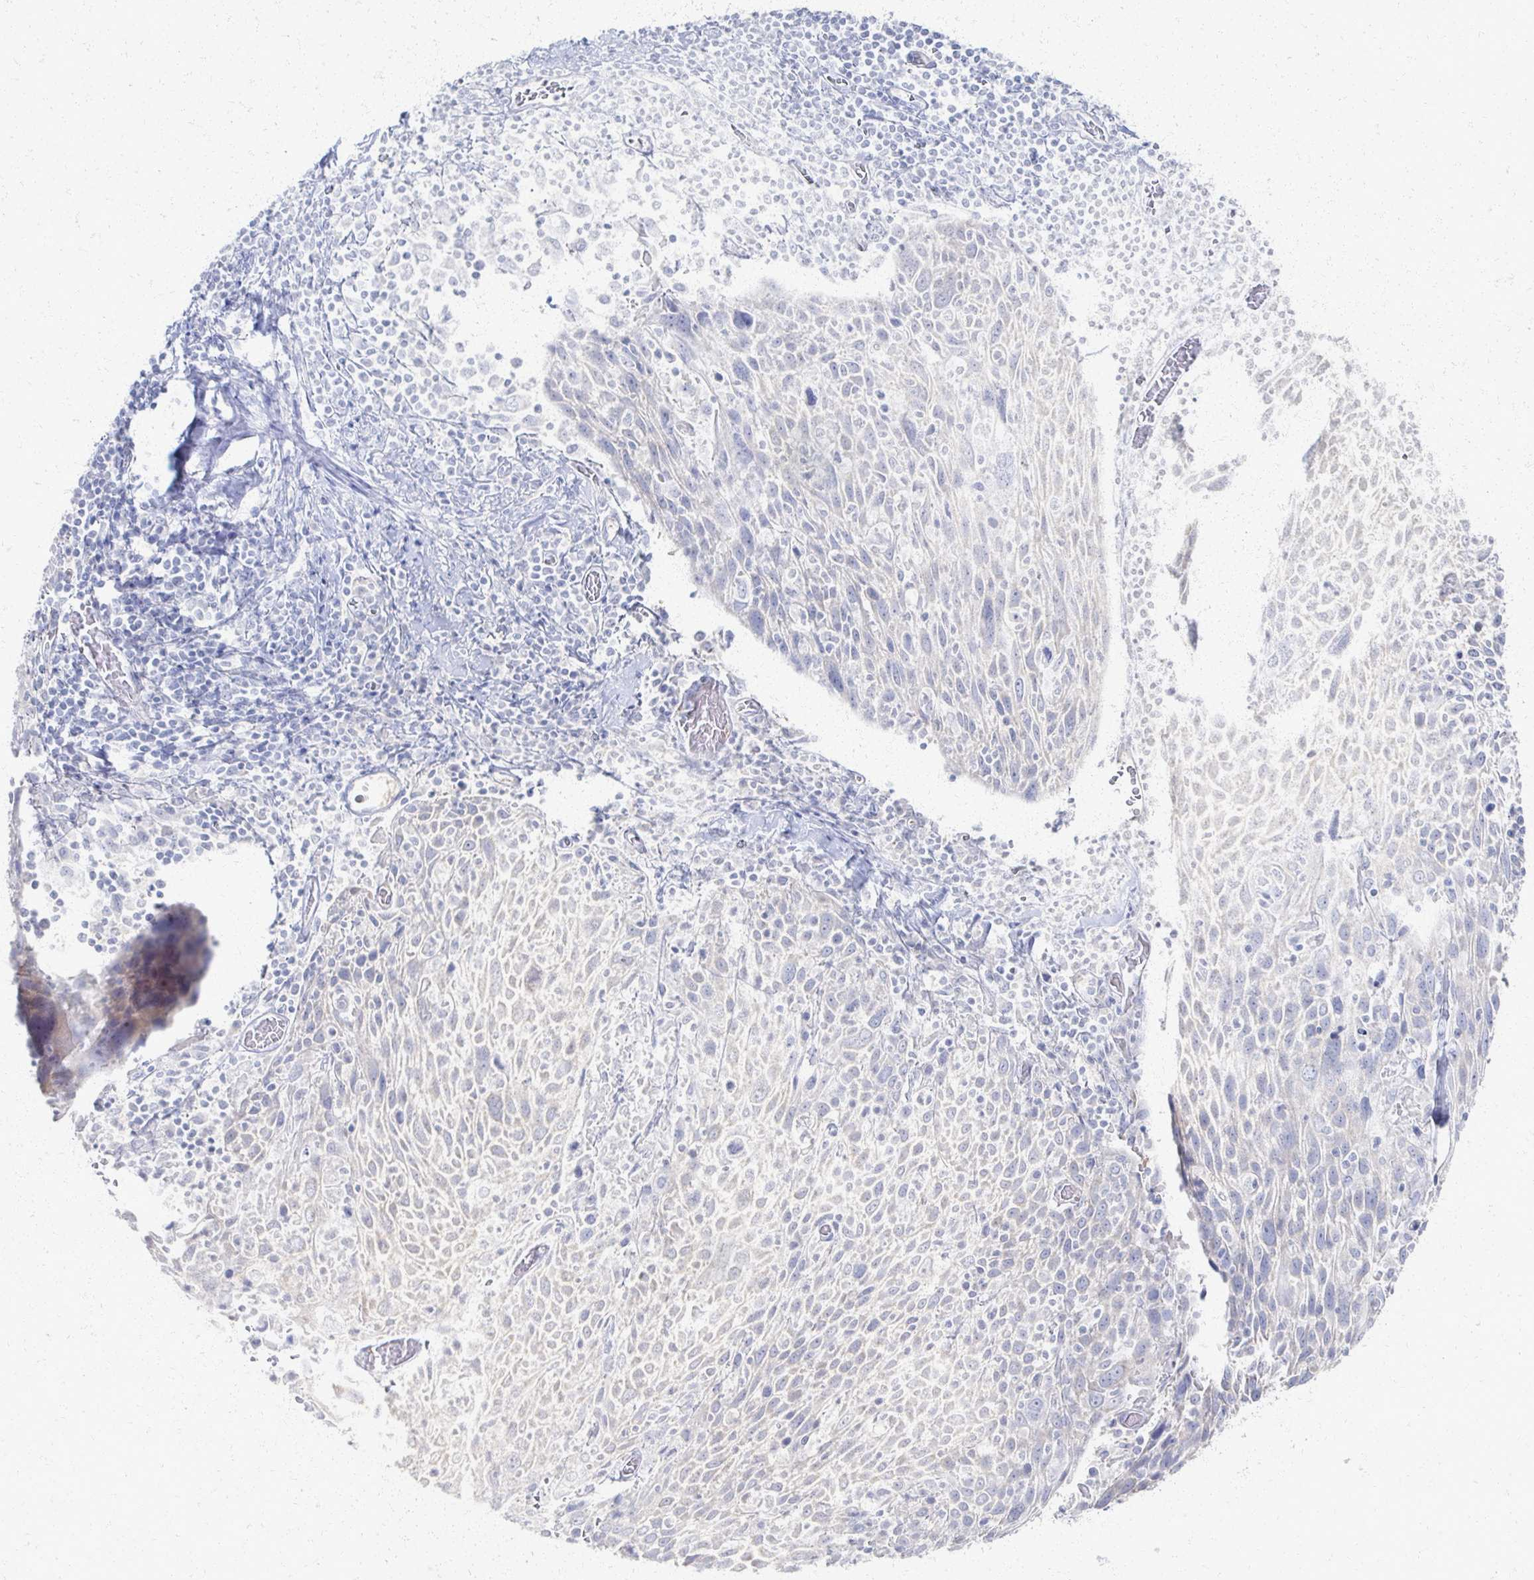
{"staining": {"intensity": "negative", "quantity": "none", "location": "none"}, "tissue": "cervical cancer", "cell_type": "Tumor cells", "image_type": "cancer", "snomed": [{"axis": "morphology", "description": "Squamous cell carcinoma, NOS"}, {"axis": "topography", "description": "Cervix"}], "caption": "Immunohistochemistry of cervical cancer (squamous cell carcinoma) reveals no staining in tumor cells.", "gene": "PRR20A", "patient": {"sex": "female", "age": 61}}